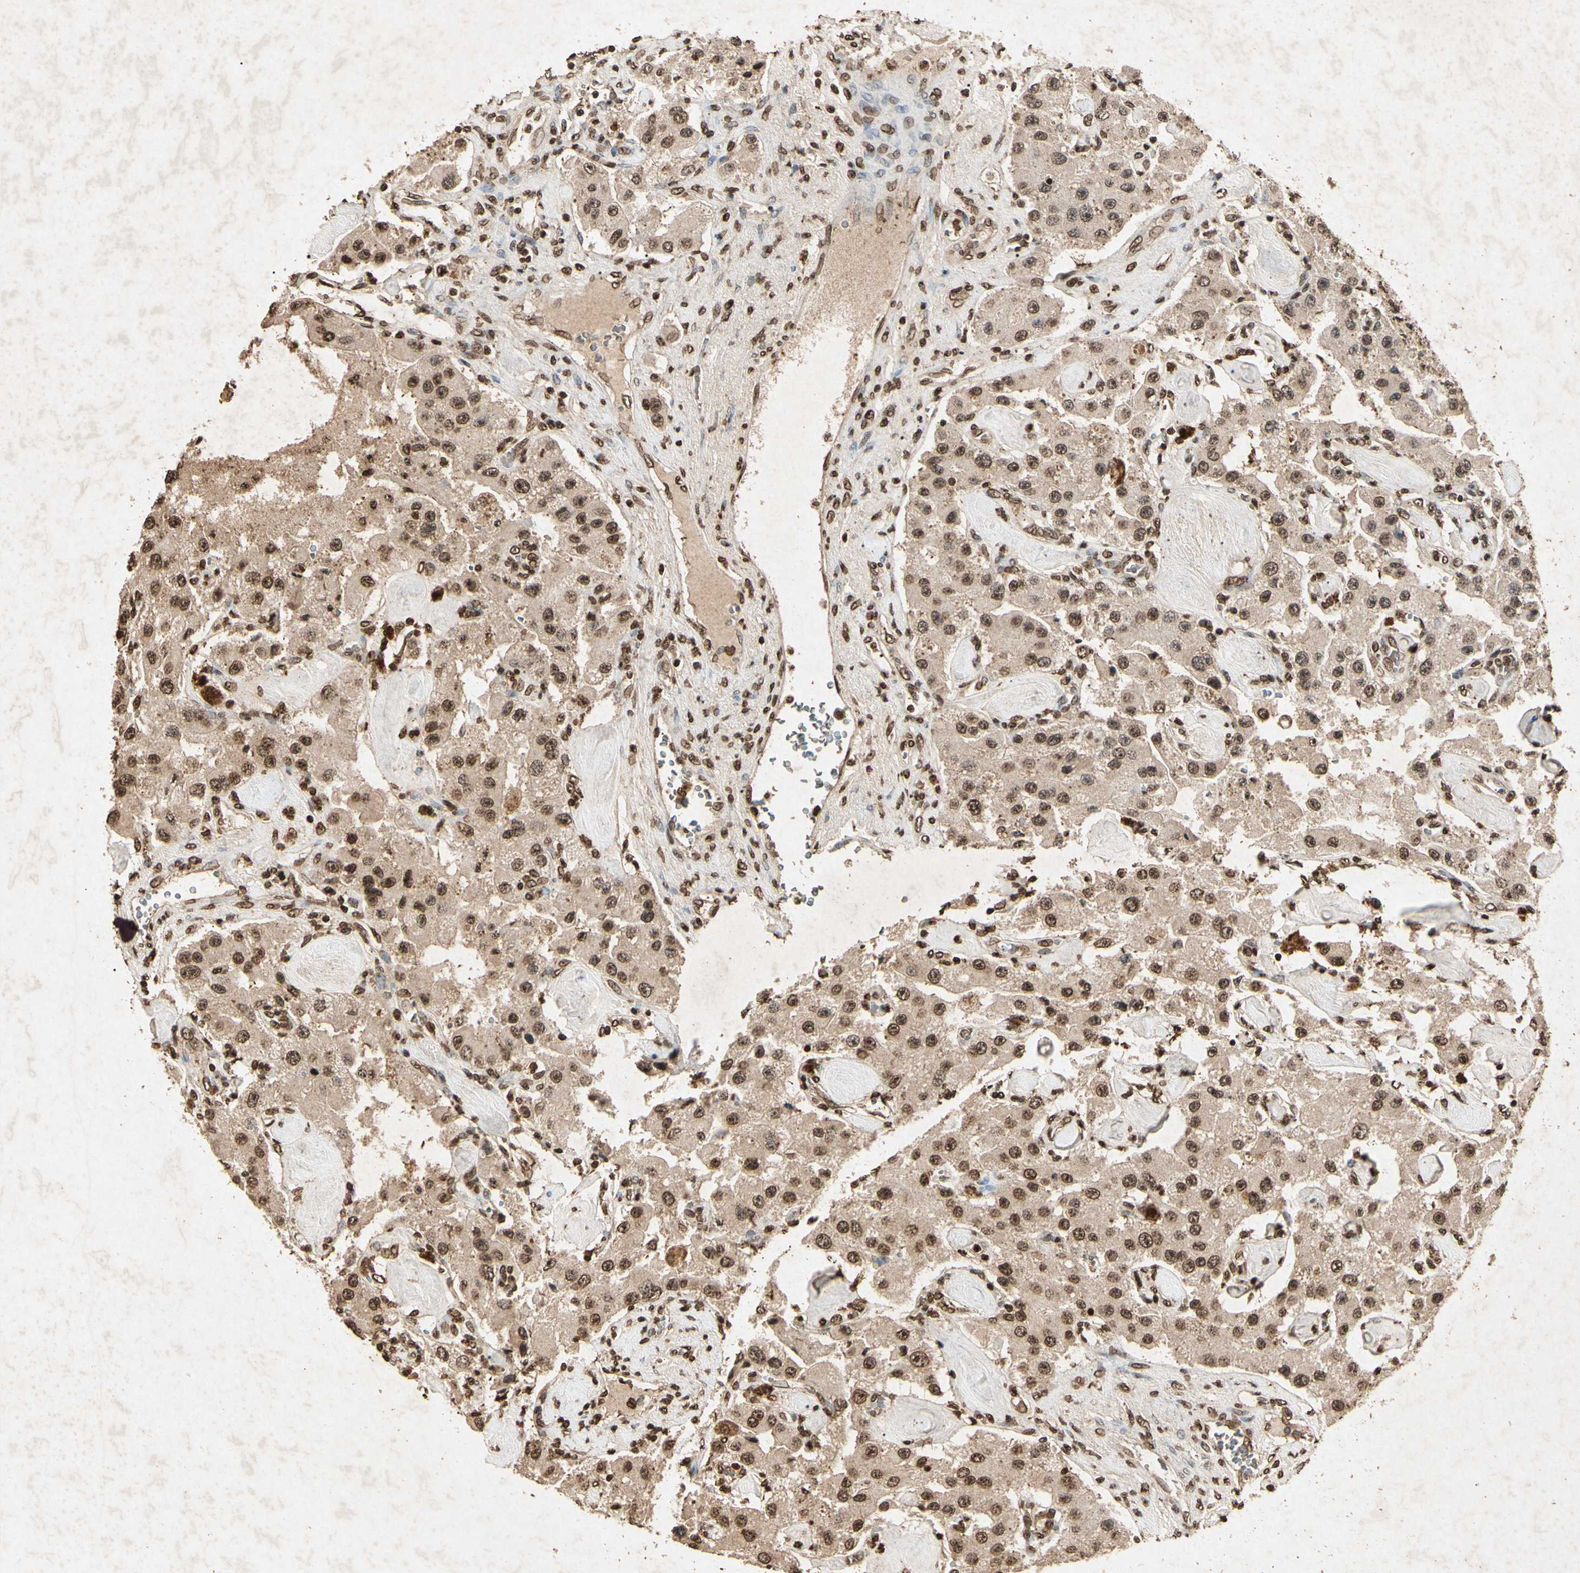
{"staining": {"intensity": "moderate", "quantity": ">75%", "location": "cytoplasmic/membranous,nuclear"}, "tissue": "carcinoid", "cell_type": "Tumor cells", "image_type": "cancer", "snomed": [{"axis": "morphology", "description": "Carcinoid, malignant, NOS"}, {"axis": "topography", "description": "Pancreas"}], "caption": "This image exhibits immunohistochemistry (IHC) staining of human carcinoid (malignant), with medium moderate cytoplasmic/membranous and nuclear positivity in approximately >75% of tumor cells.", "gene": "MSRB1", "patient": {"sex": "male", "age": 41}}